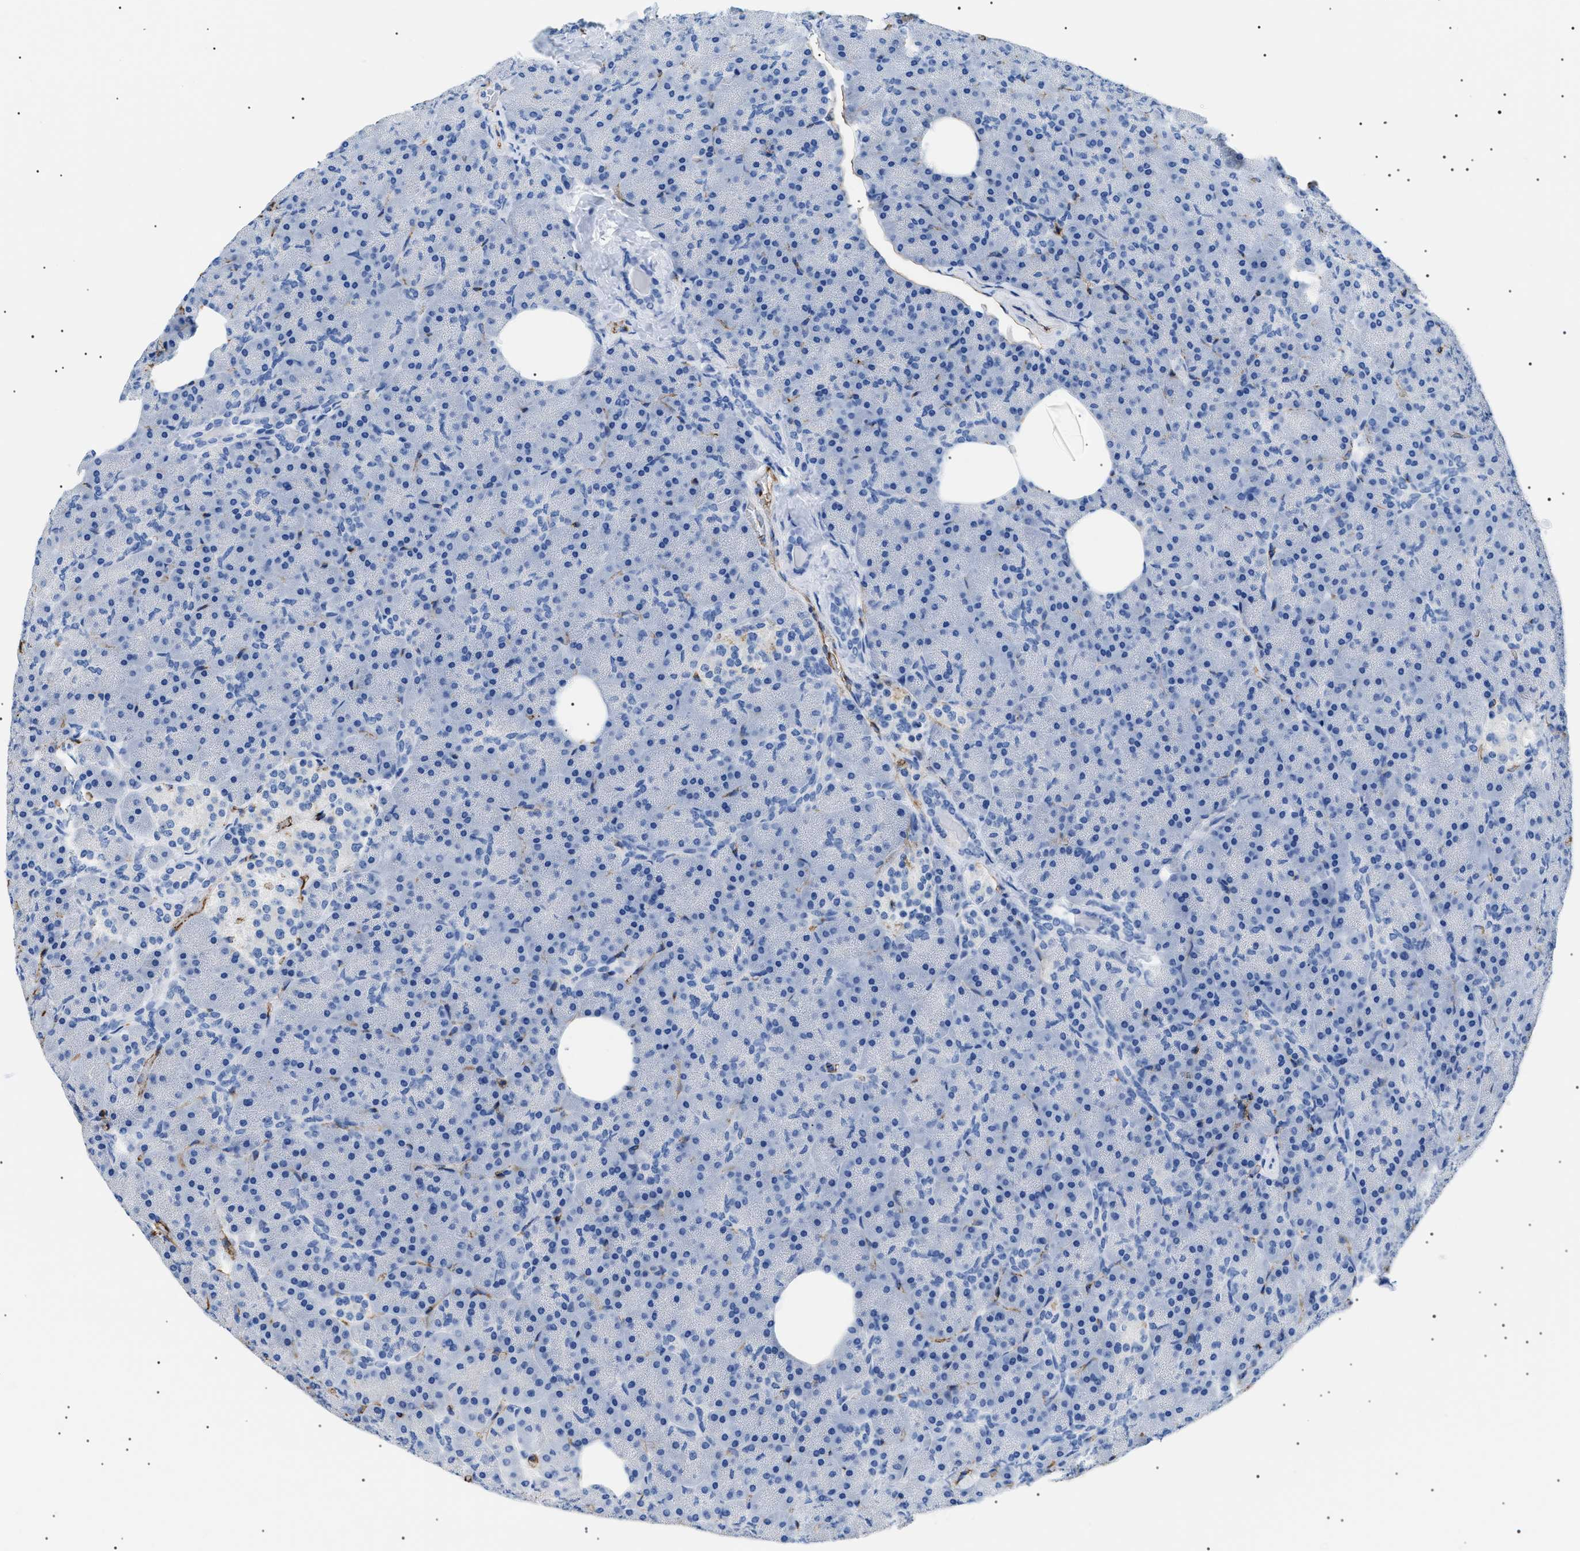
{"staining": {"intensity": "negative", "quantity": "none", "location": "none"}, "tissue": "pancreas", "cell_type": "Exocrine glandular cells", "image_type": "normal", "snomed": [{"axis": "morphology", "description": "Normal tissue, NOS"}, {"axis": "topography", "description": "Pancreas"}], "caption": "Immunohistochemistry (IHC) of unremarkable pancreas exhibits no expression in exocrine glandular cells. (Brightfield microscopy of DAB (3,3'-diaminobenzidine) immunohistochemistry (IHC) at high magnification).", "gene": "PODXL", "patient": {"sex": "female", "age": 35}}